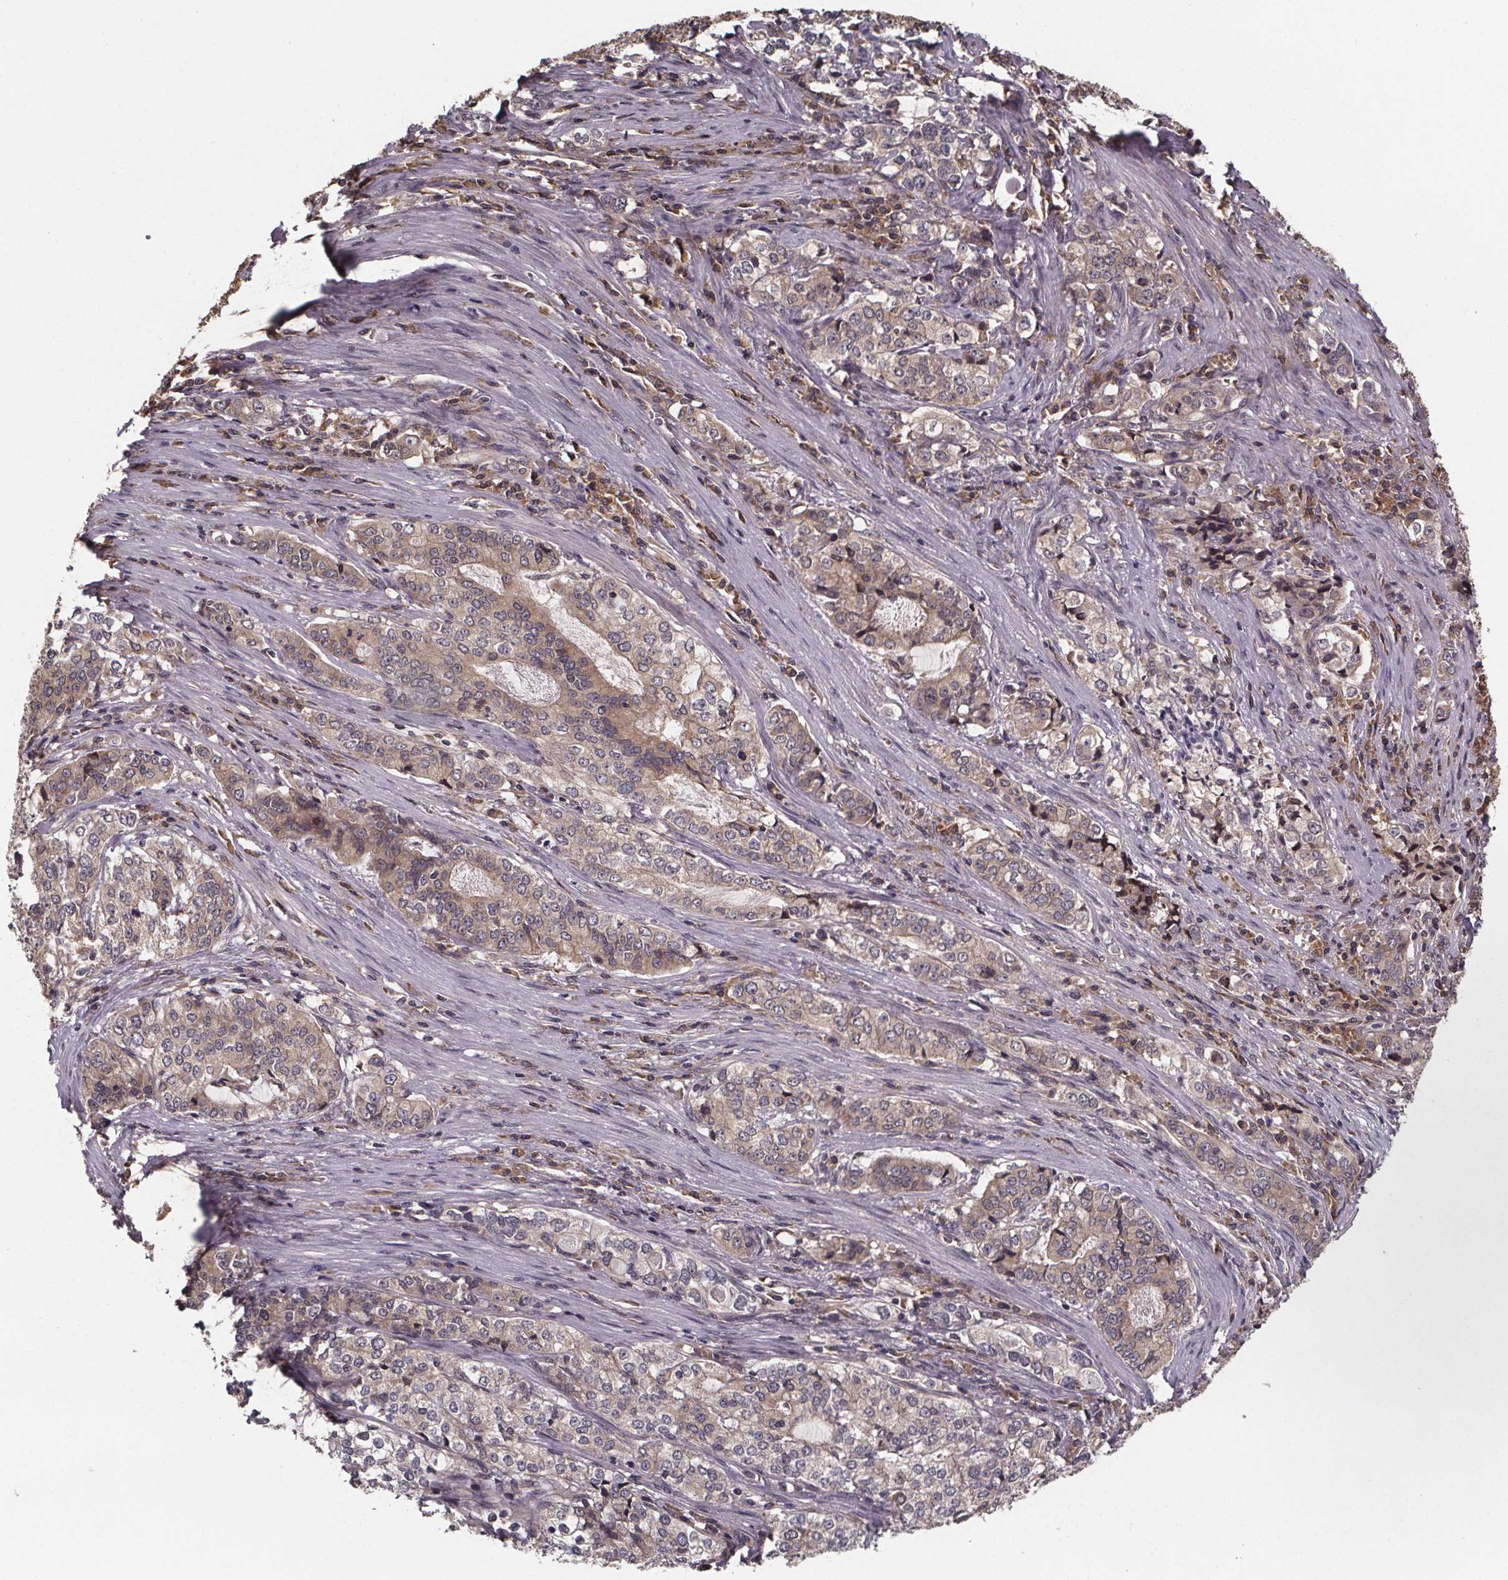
{"staining": {"intensity": "weak", "quantity": ">75%", "location": "cytoplasmic/membranous"}, "tissue": "stomach cancer", "cell_type": "Tumor cells", "image_type": "cancer", "snomed": [{"axis": "morphology", "description": "Adenocarcinoma, NOS"}, {"axis": "topography", "description": "Stomach, lower"}], "caption": "The micrograph reveals a brown stain indicating the presence of a protein in the cytoplasmic/membranous of tumor cells in stomach adenocarcinoma.", "gene": "SAT1", "patient": {"sex": "female", "age": 72}}